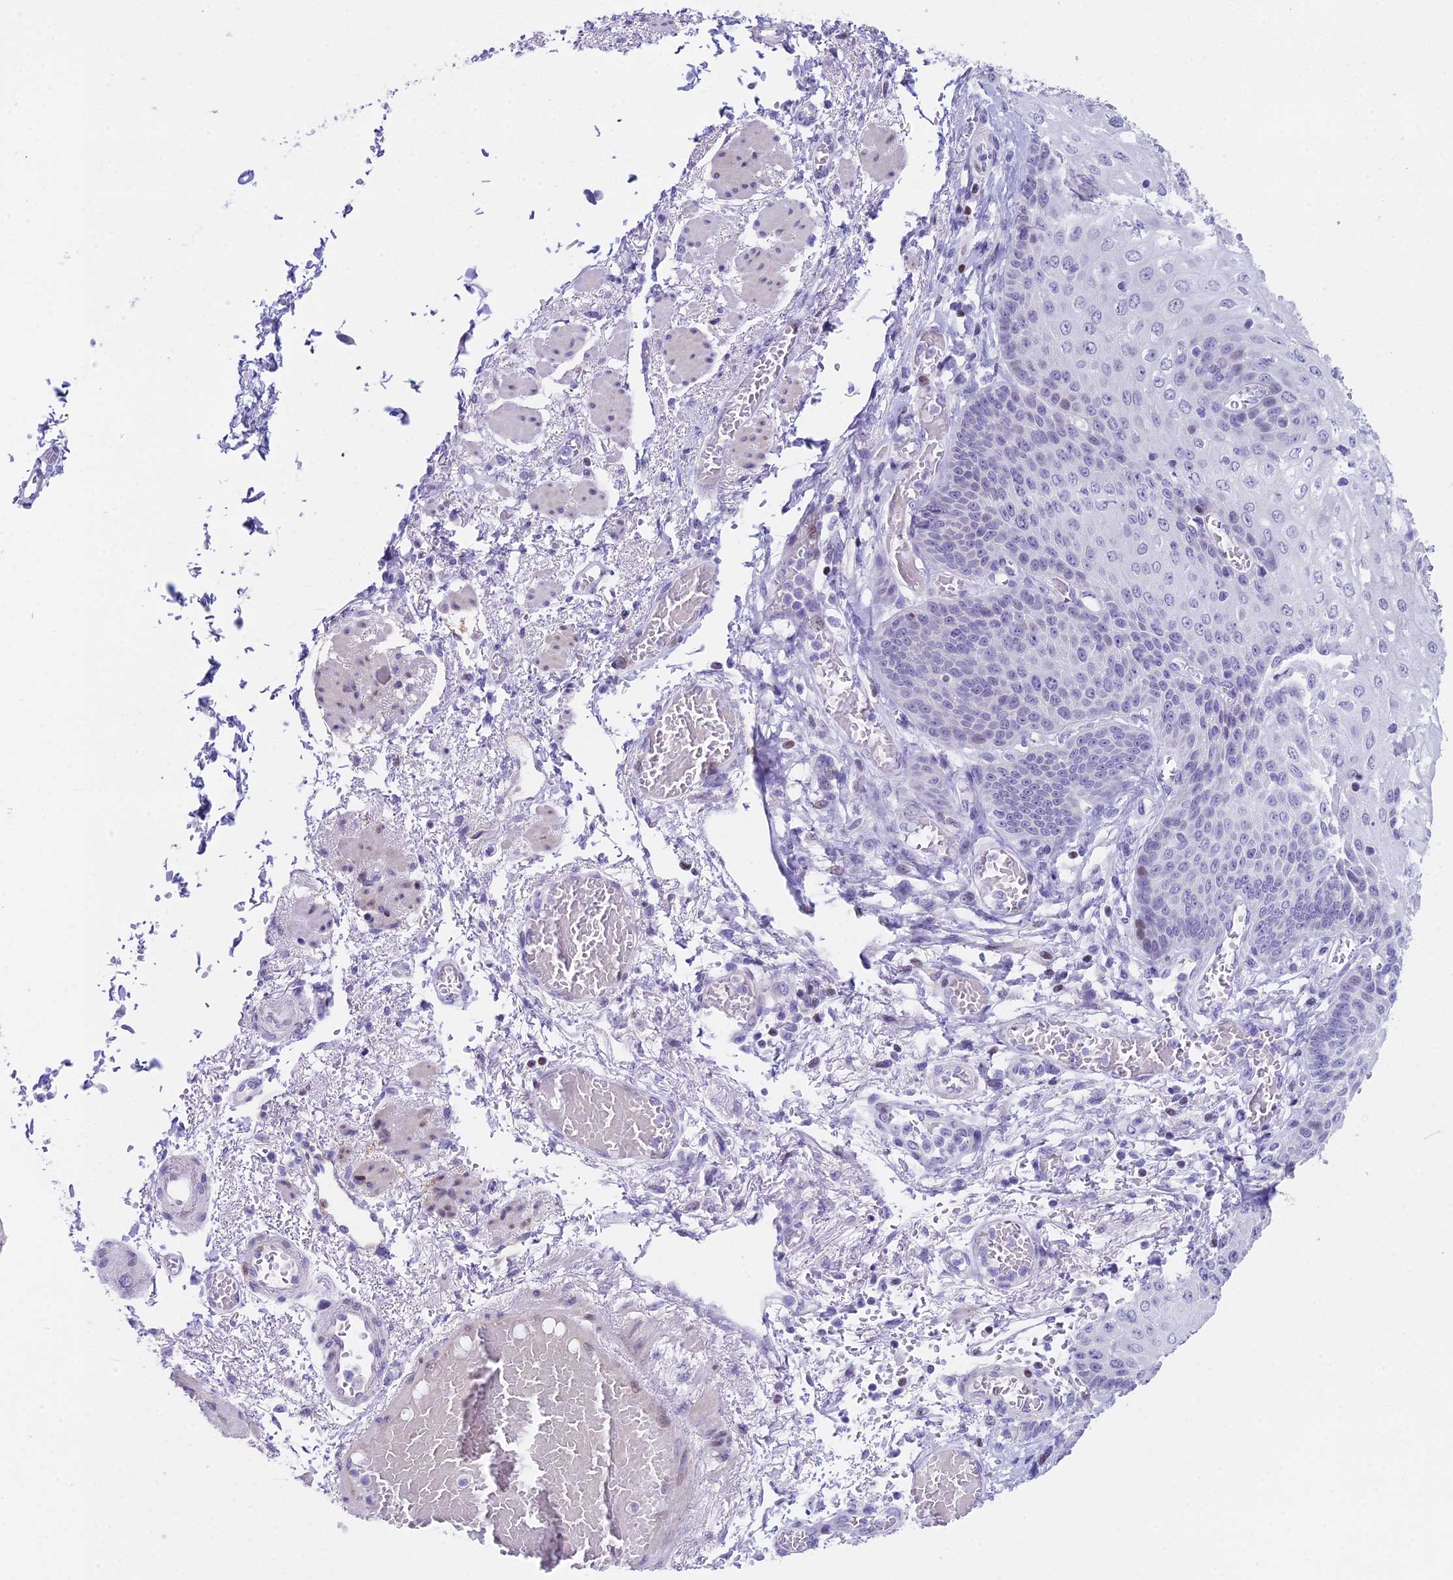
{"staining": {"intensity": "weak", "quantity": "<25%", "location": "nuclear"}, "tissue": "esophagus", "cell_type": "Squamous epithelial cells", "image_type": "normal", "snomed": [{"axis": "morphology", "description": "Normal tissue, NOS"}, {"axis": "topography", "description": "Esophagus"}], "caption": "A histopathology image of esophagus stained for a protein shows no brown staining in squamous epithelial cells. Brightfield microscopy of immunohistochemistry (IHC) stained with DAB (brown) and hematoxylin (blue), captured at high magnification.", "gene": "CC2D2A", "patient": {"sex": "male", "age": 81}}